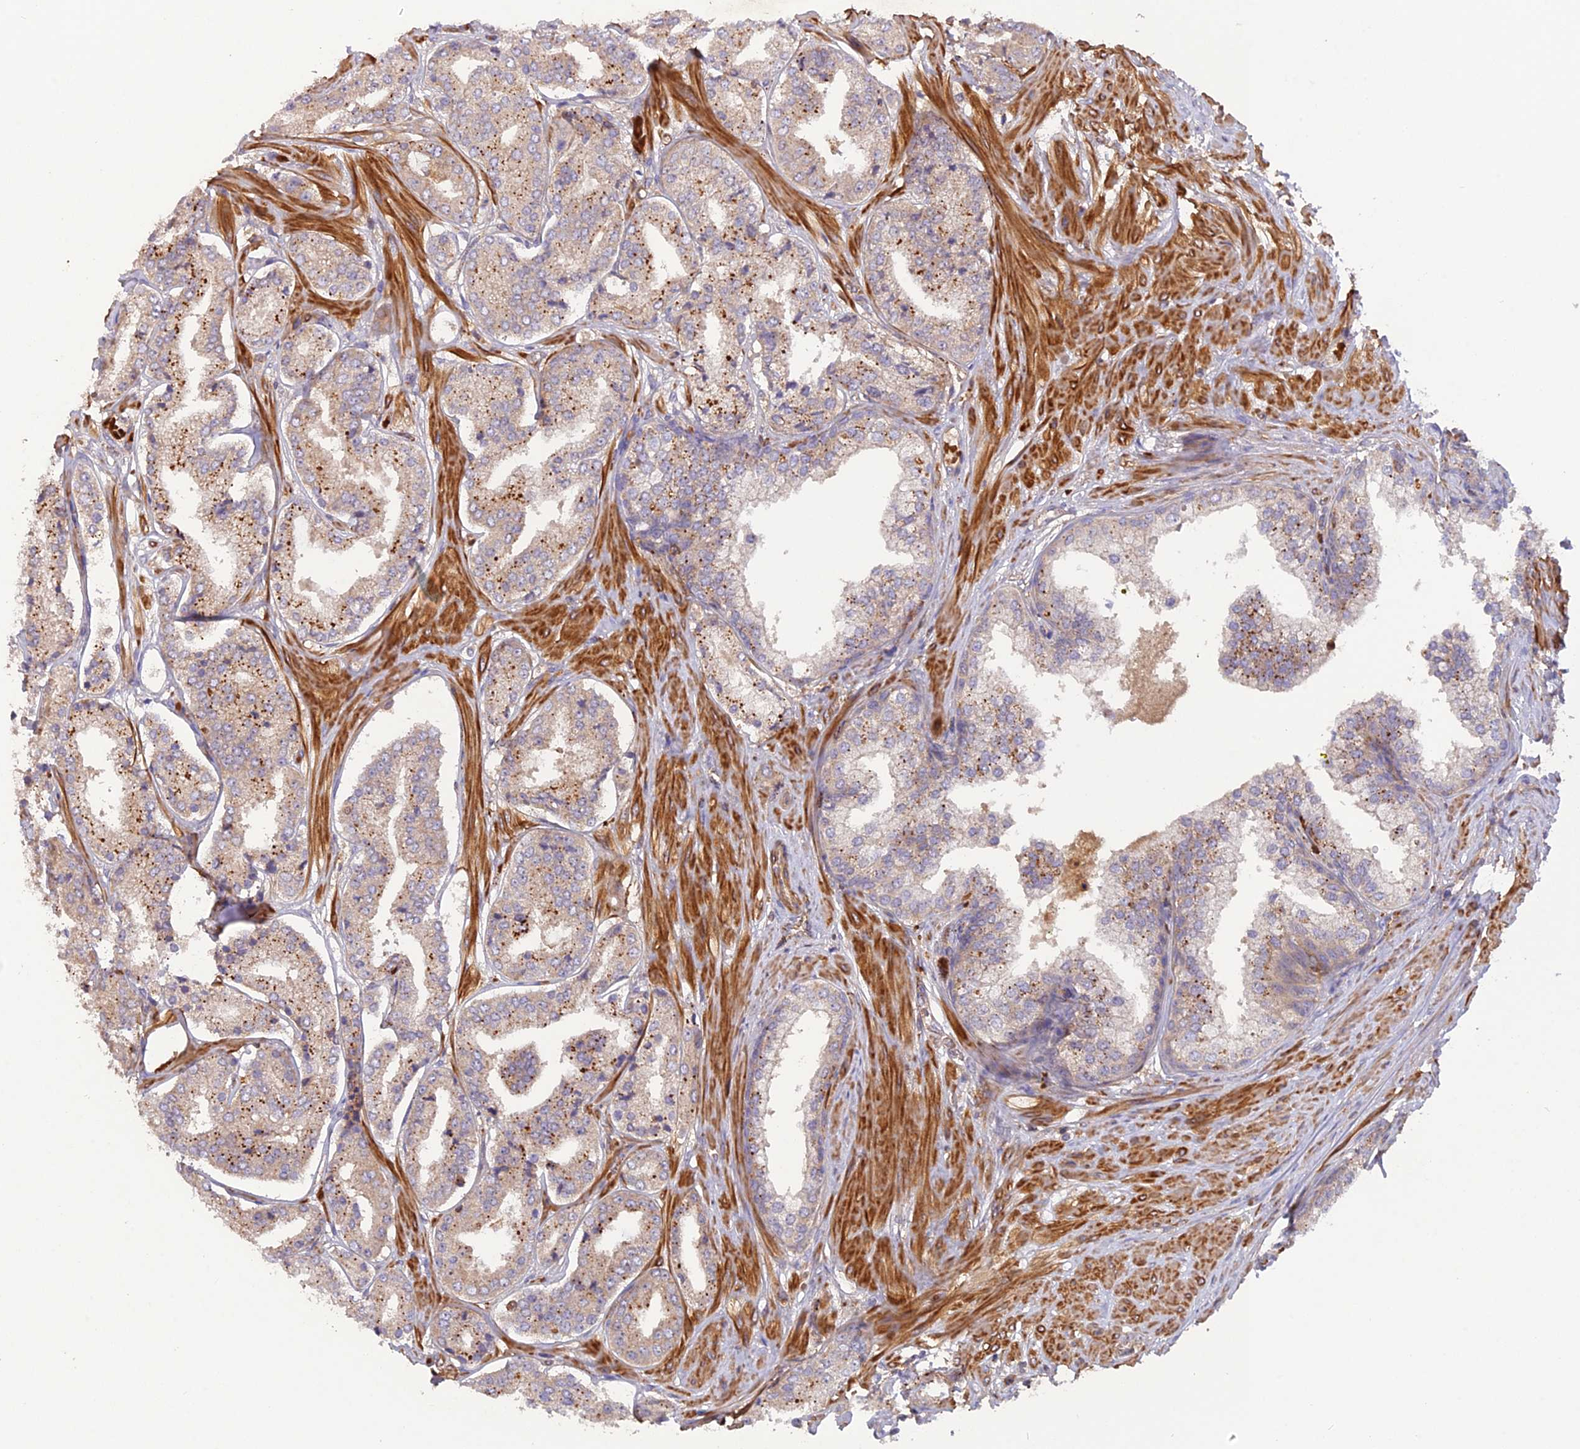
{"staining": {"intensity": "moderate", "quantity": "<25%", "location": "cytoplasmic/membranous"}, "tissue": "prostate cancer", "cell_type": "Tumor cells", "image_type": "cancer", "snomed": [{"axis": "morphology", "description": "Adenocarcinoma, High grade"}, {"axis": "topography", "description": "Prostate"}], "caption": "Moderate cytoplasmic/membranous positivity for a protein is seen in about <25% of tumor cells of high-grade adenocarcinoma (prostate) using IHC.", "gene": "CPNE7", "patient": {"sex": "male", "age": 63}}